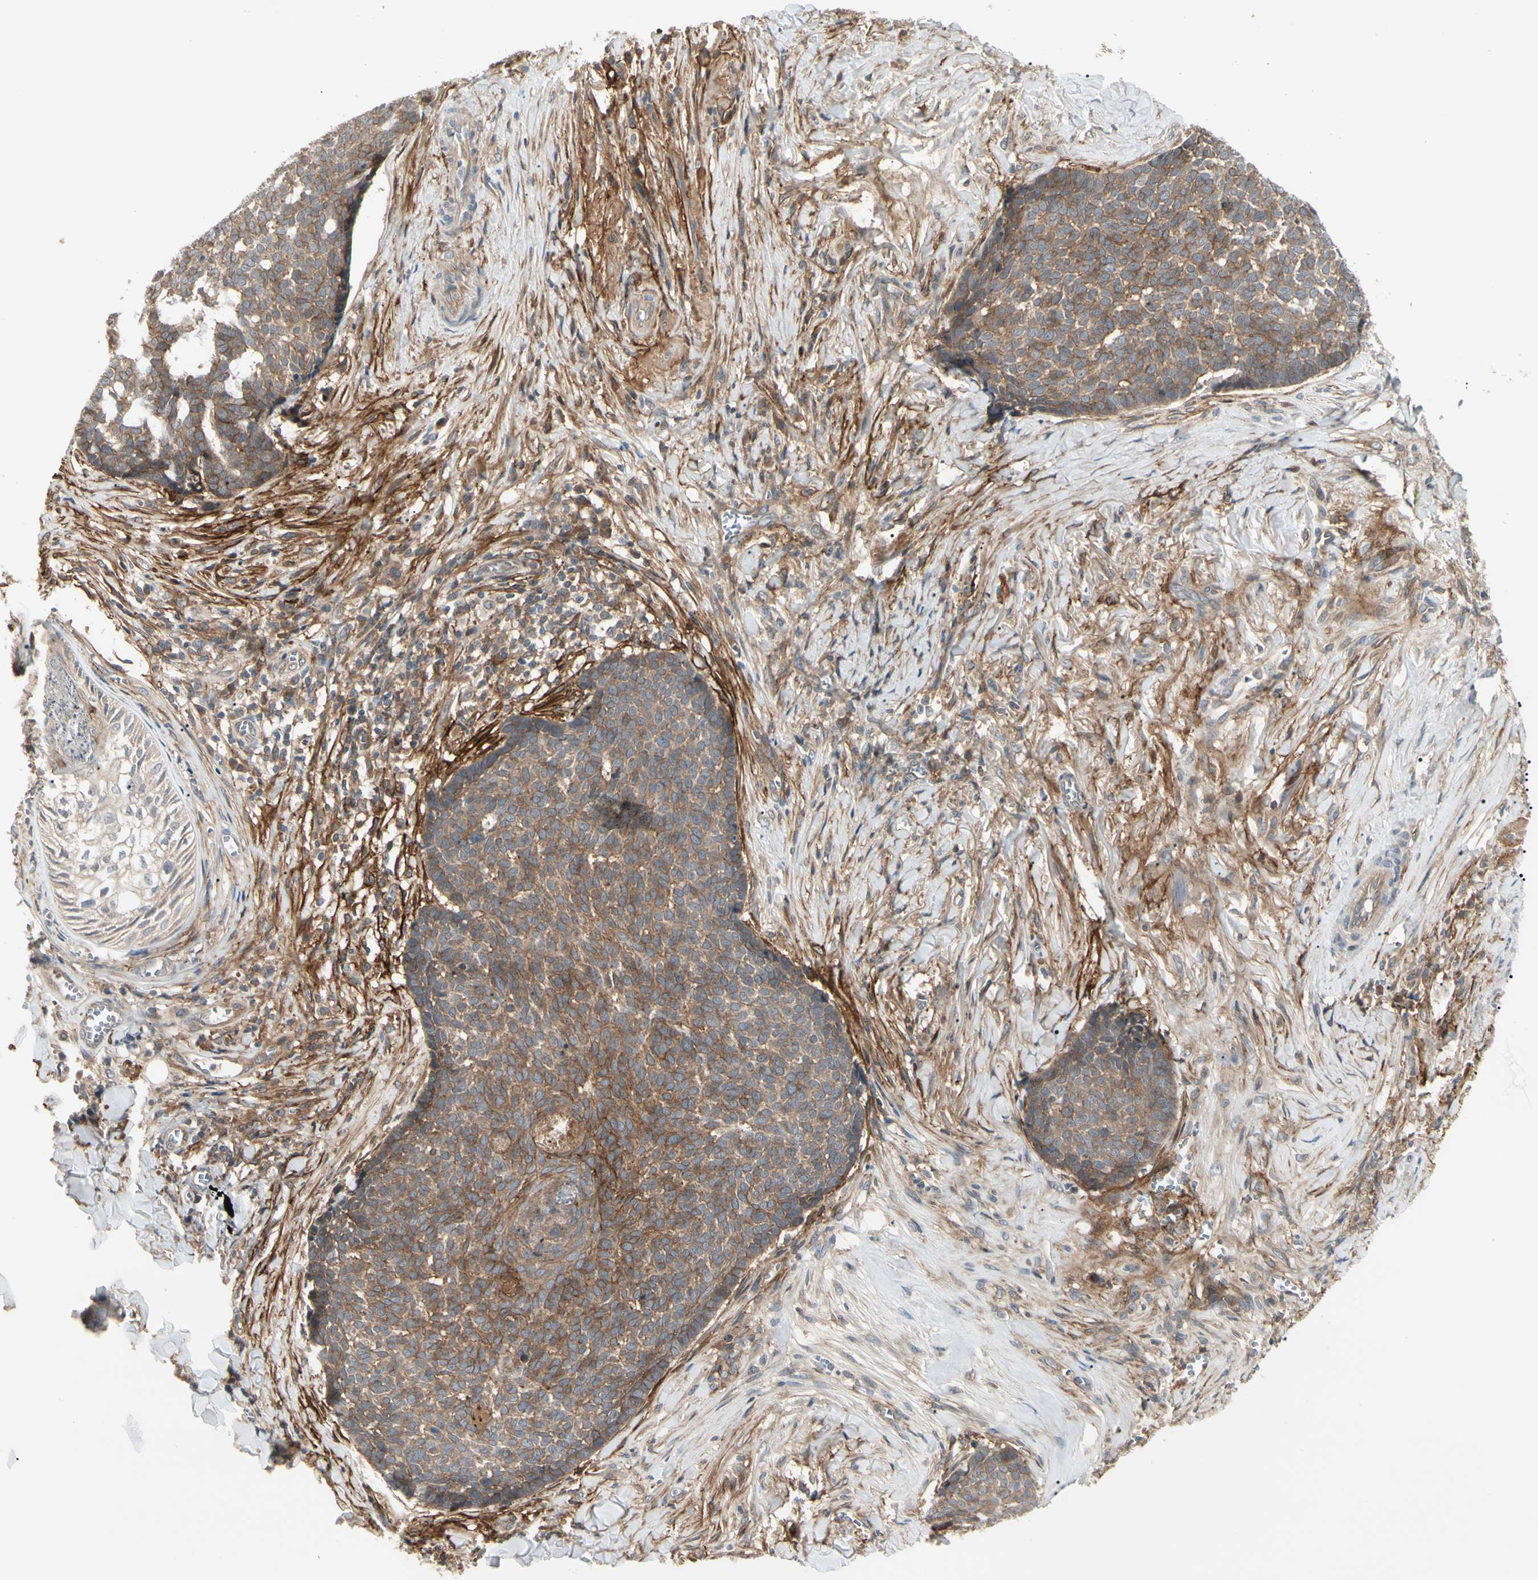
{"staining": {"intensity": "moderate", "quantity": ">75%", "location": "cytoplasmic/membranous"}, "tissue": "skin cancer", "cell_type": "Tumor cells", "image_type": "cancer", "snomed": [{"axis": "morphology", "description": "Basal cell carcinoma"}, {"axis": "topography", "description": "Skin"}], "caption": "Skin cancer (basal cell carcinoma) stained for a protein (brown) displays moderate cytoplasmic/membranous positive staining in approximately >75% of tumor cells.", "gene": "F2R", "patient": {"sex": "male", "age": 84}}